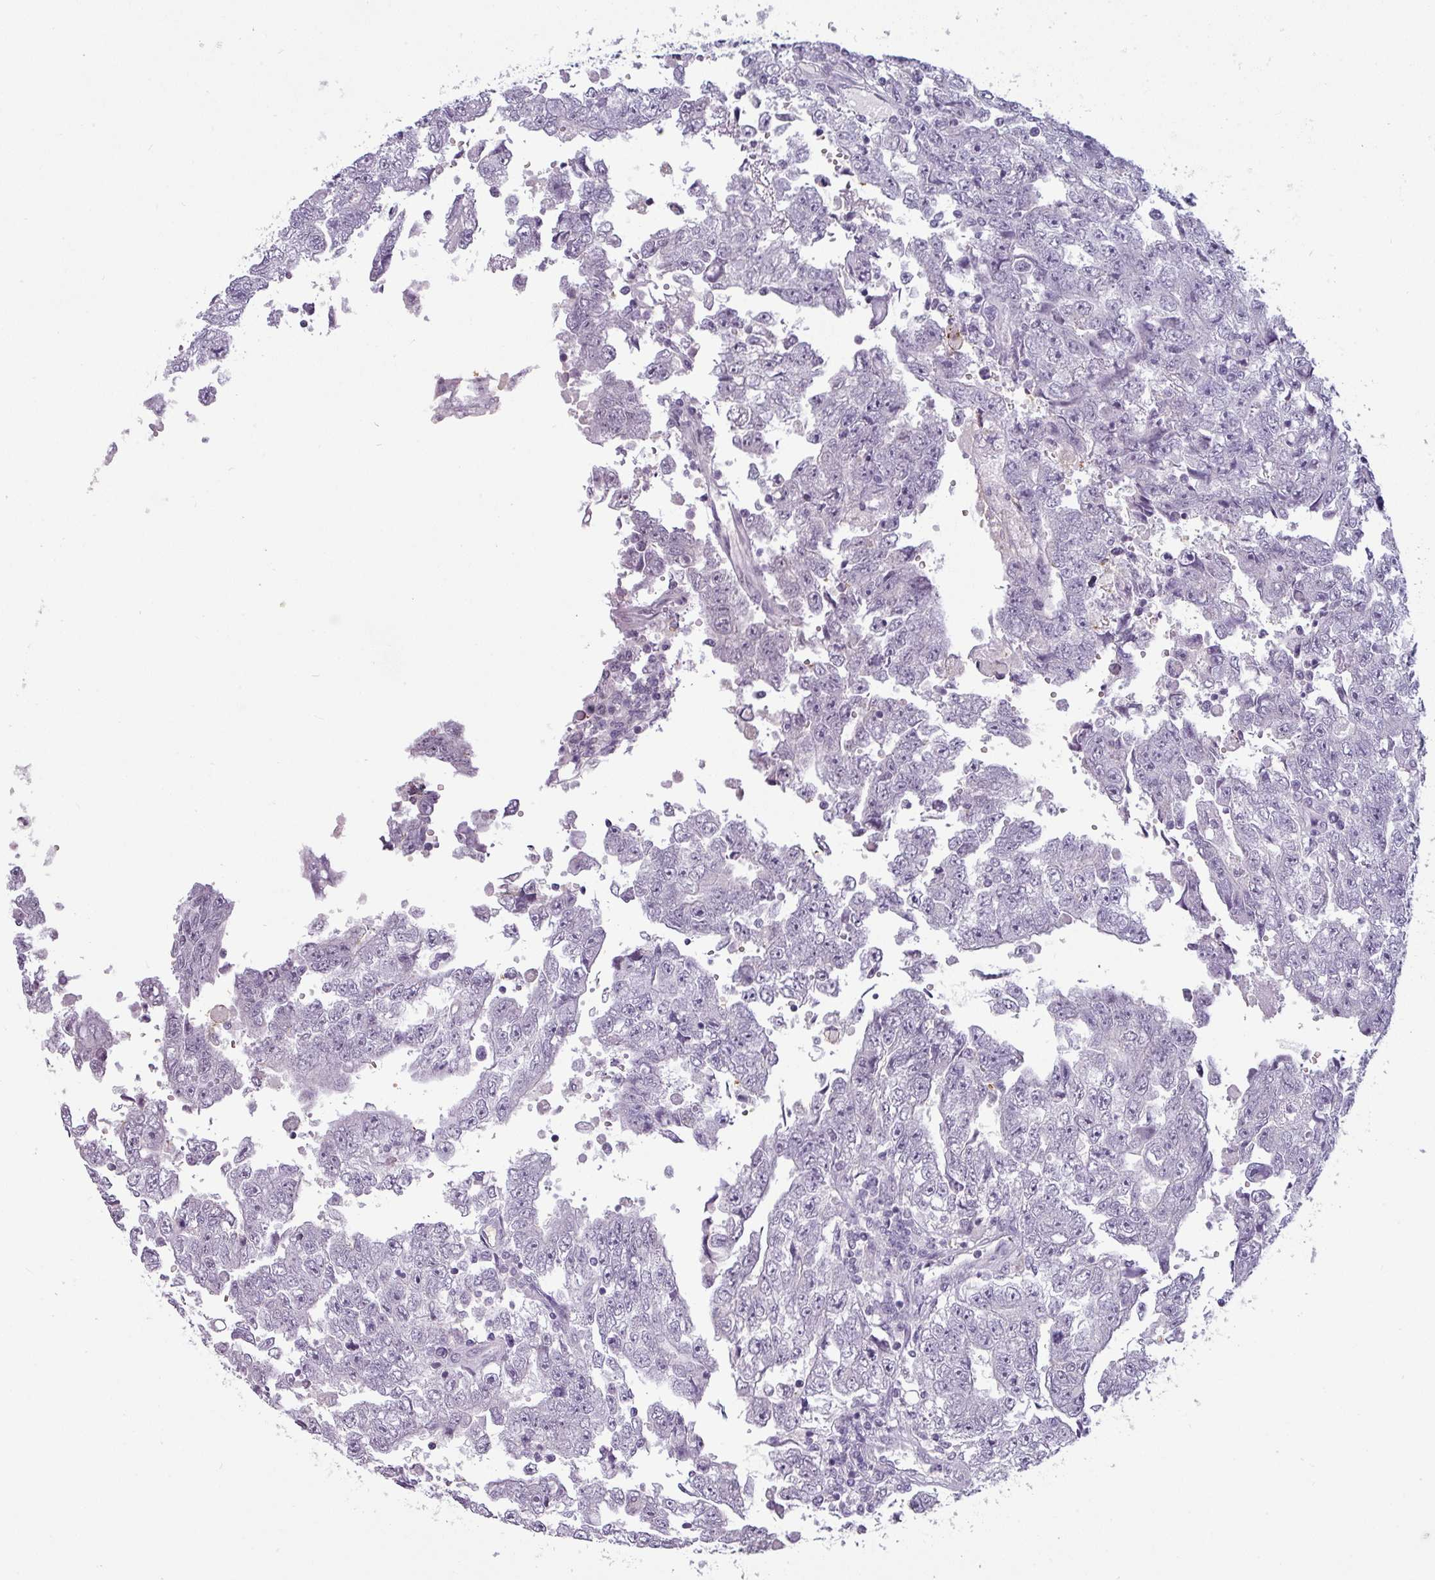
{"staining": {"intensity": "negative", "quantity": "none", "location": "none"}, "tissue": "testis cancer", "cell_type": "Tumor cells", "image_type": "cancer", "snomed": [{"axis": "morphology", "description": "Carcinoma, Embryonal, NOS"}, {"axis": "topography", "description": "Testis"}], "caption": "Immunohistochemical staining of human embryonal carcinoma (testis) shows no significant staining in tumor cells.", "gene": "SLC26A9", "patient": {"sex": "male", "age": 25}}